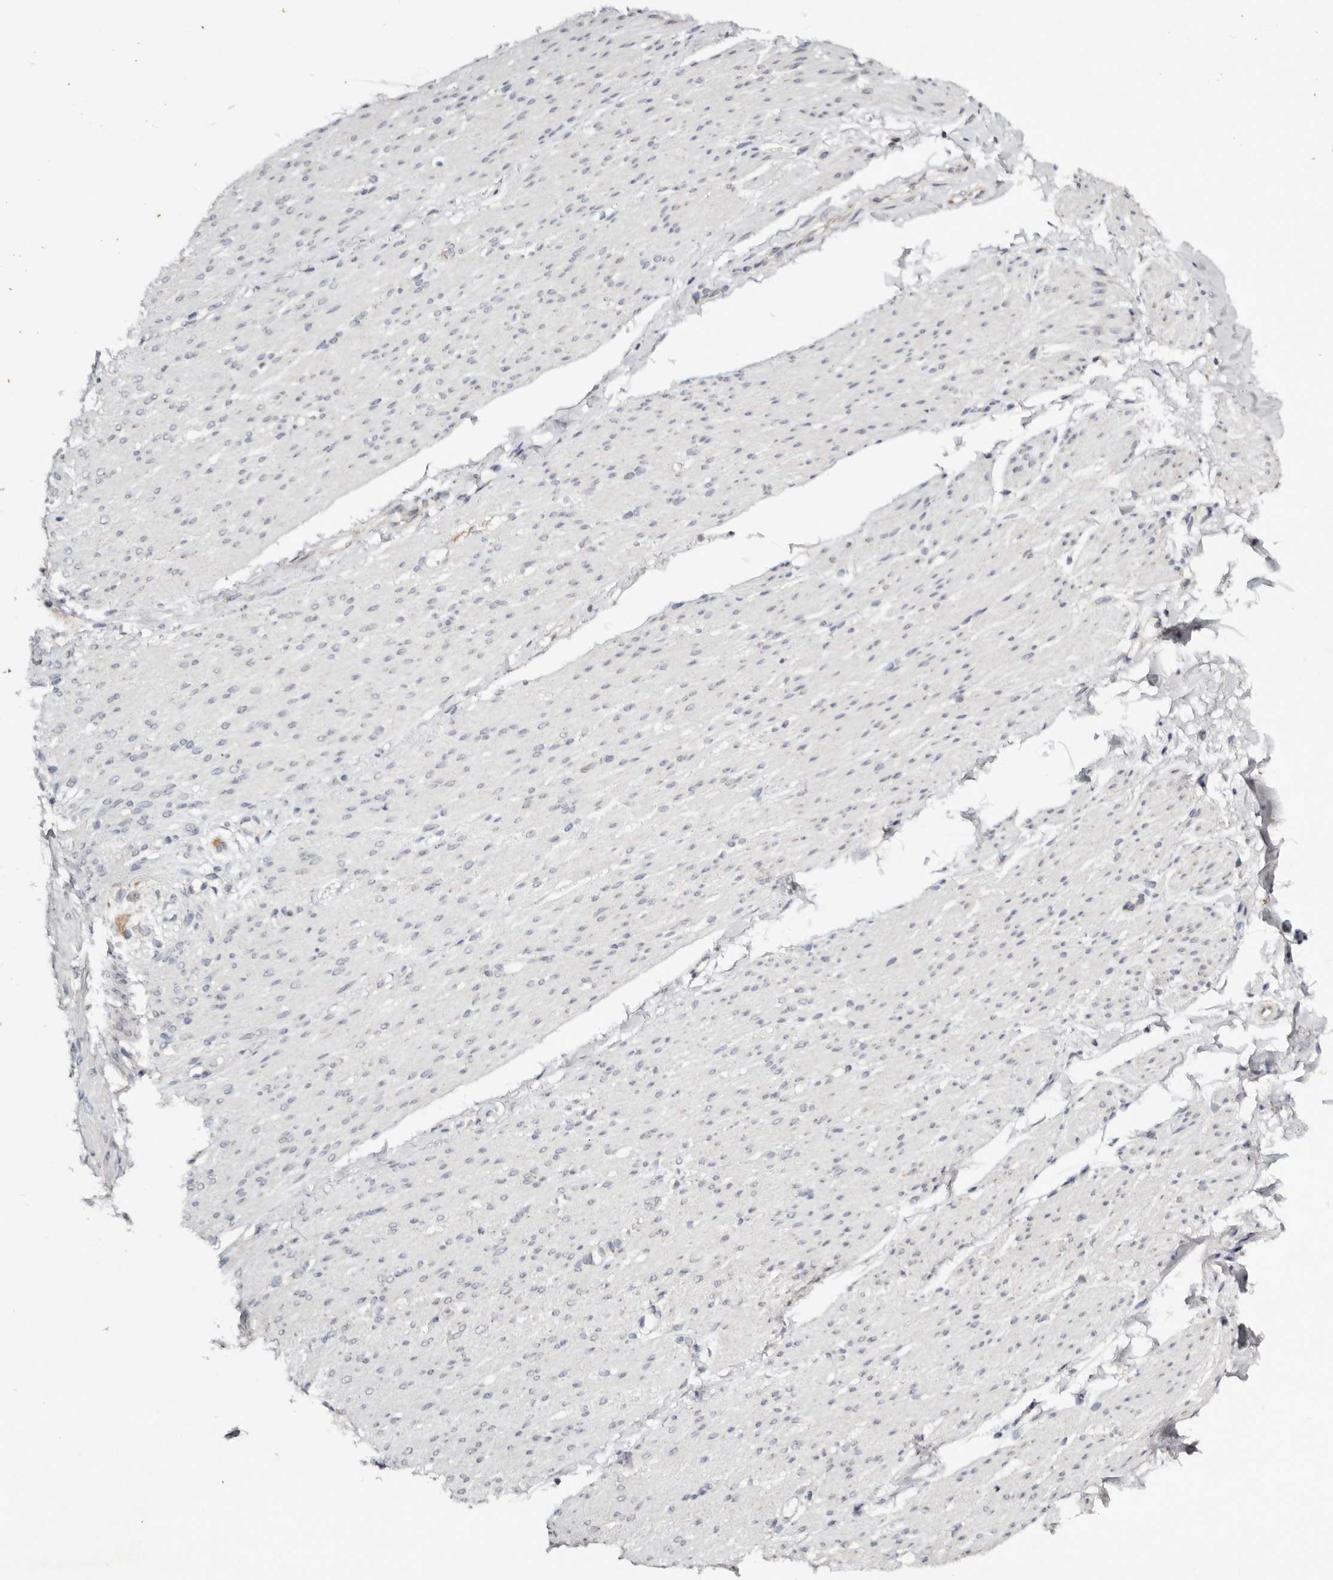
{"staining": {"intensity": "negative", "quantity": "none", "location": "none"}, "tissue": "smooth muscle", "cell_type": "Smooth muscle cells", "image_type": "normal", "snomed": [{"axis": "morphology", "description": "Normal tissue, NOS"}, {"axis": "topography", "description": "Colon"}, {"axis": "topography", "description": "Peripheral nerve tissue"}], "caption": "The micrograph demonstrates no staining of smooth muscle cells in unremarkable smooth muscle.", "gene": "KDF1", "patient": {"sex": "female", "age": 61}}